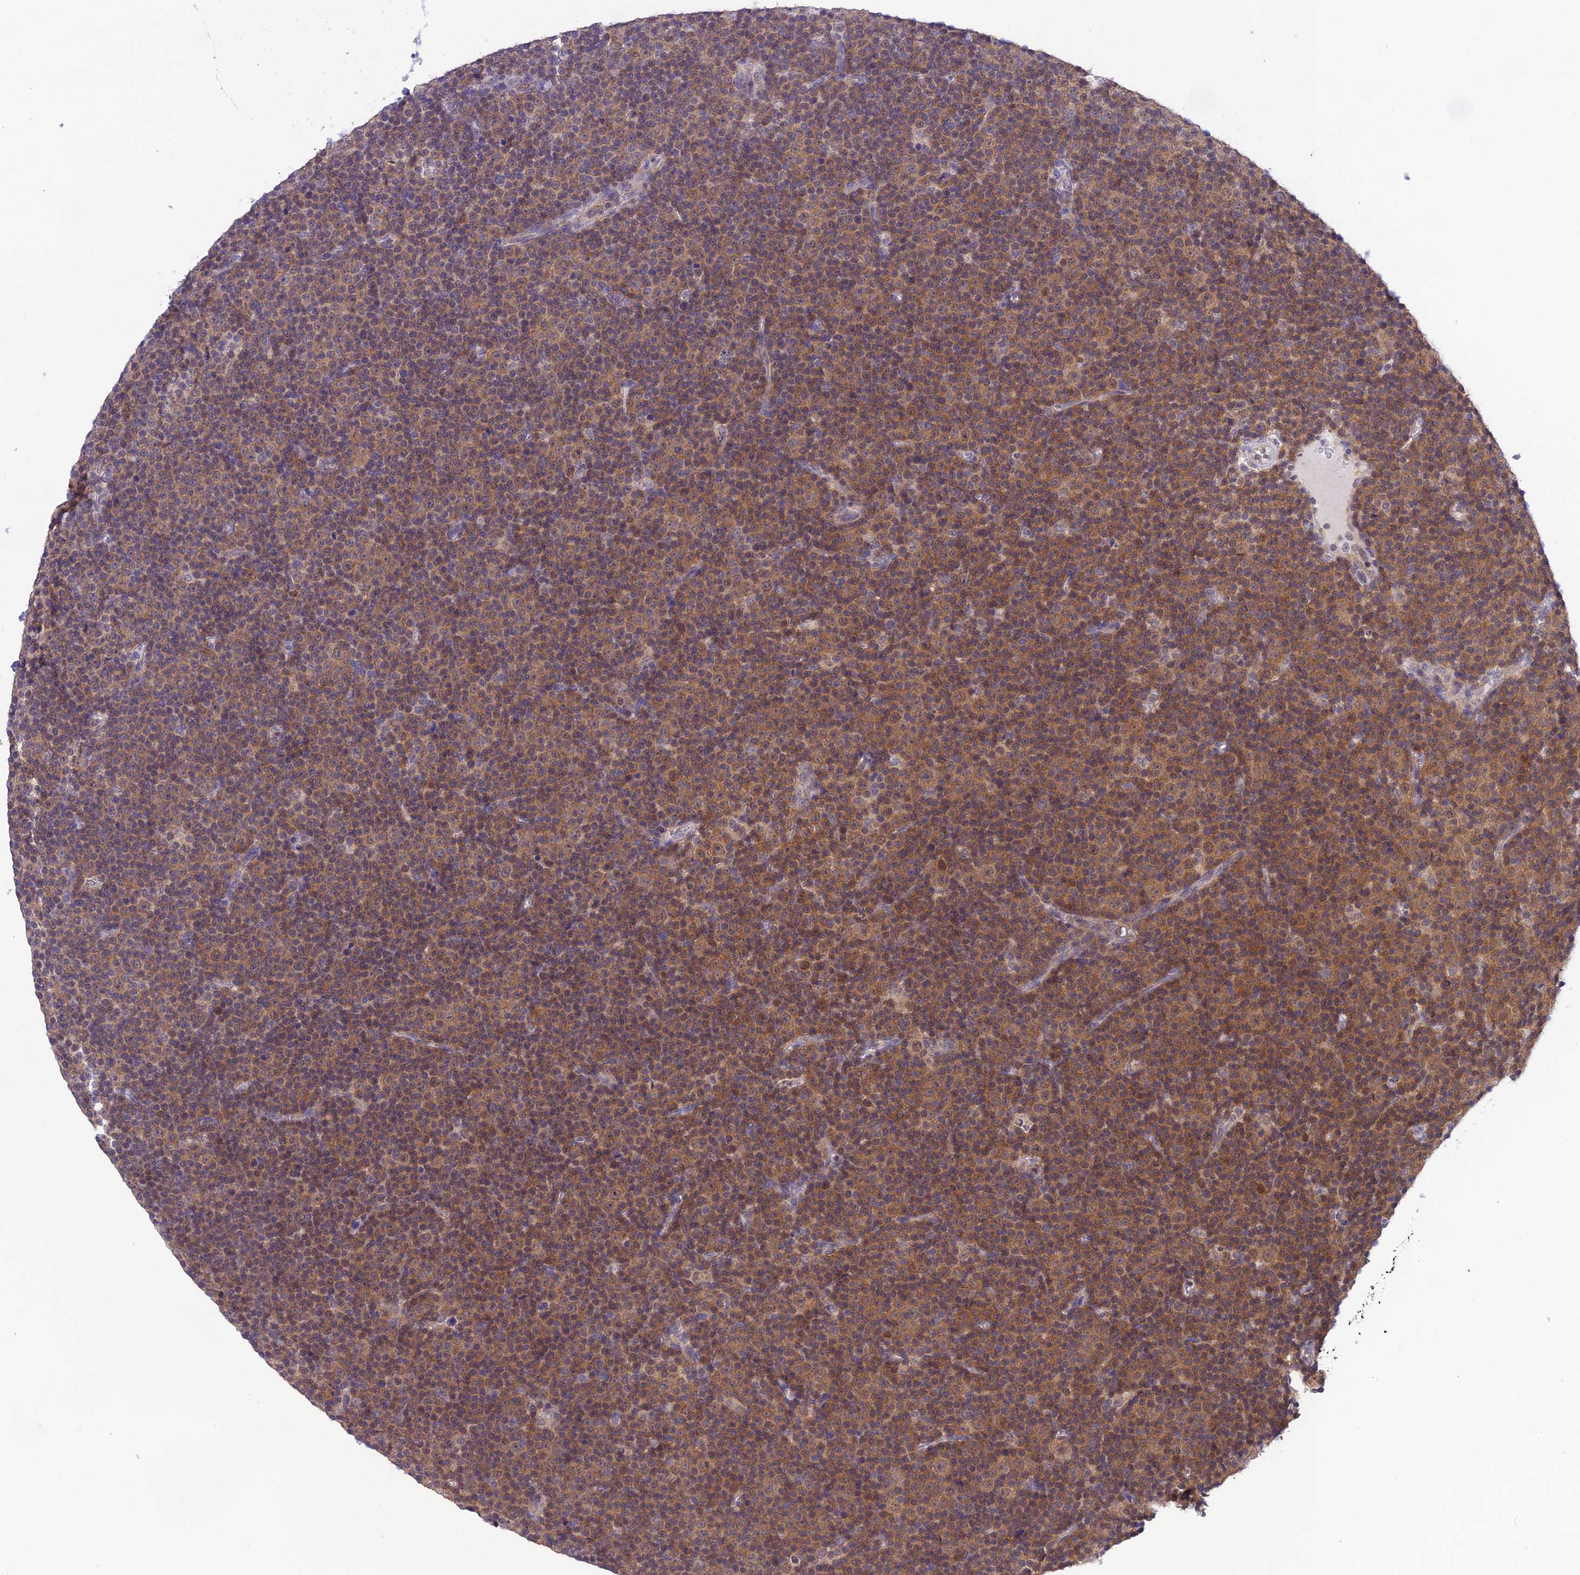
{"staining": {"intensity": "moderate", "quantity": ">75%", "location": "cytoplasmic/membranous"}, "tissue": "lymphoma", "cell_type": "Tumor cells", "image_type": "cancer", "snomed": [{"axis": "morphology", "description": "Malignant lymphoma, non-Hodgkin's type, Low grade"}, {"axis": "topography", "description": "Lymph node"}], "caption": "Immunohistochemical staining of lymphoma displays medium levels of moderate cytoplasmic/membranous protein staining in about >75% of tumor cells. (DAB IHC, brown staining for protein, blue staining for nuclei).", "gene": "RNF126", "patient": {"sex": "female", "age": 67}}